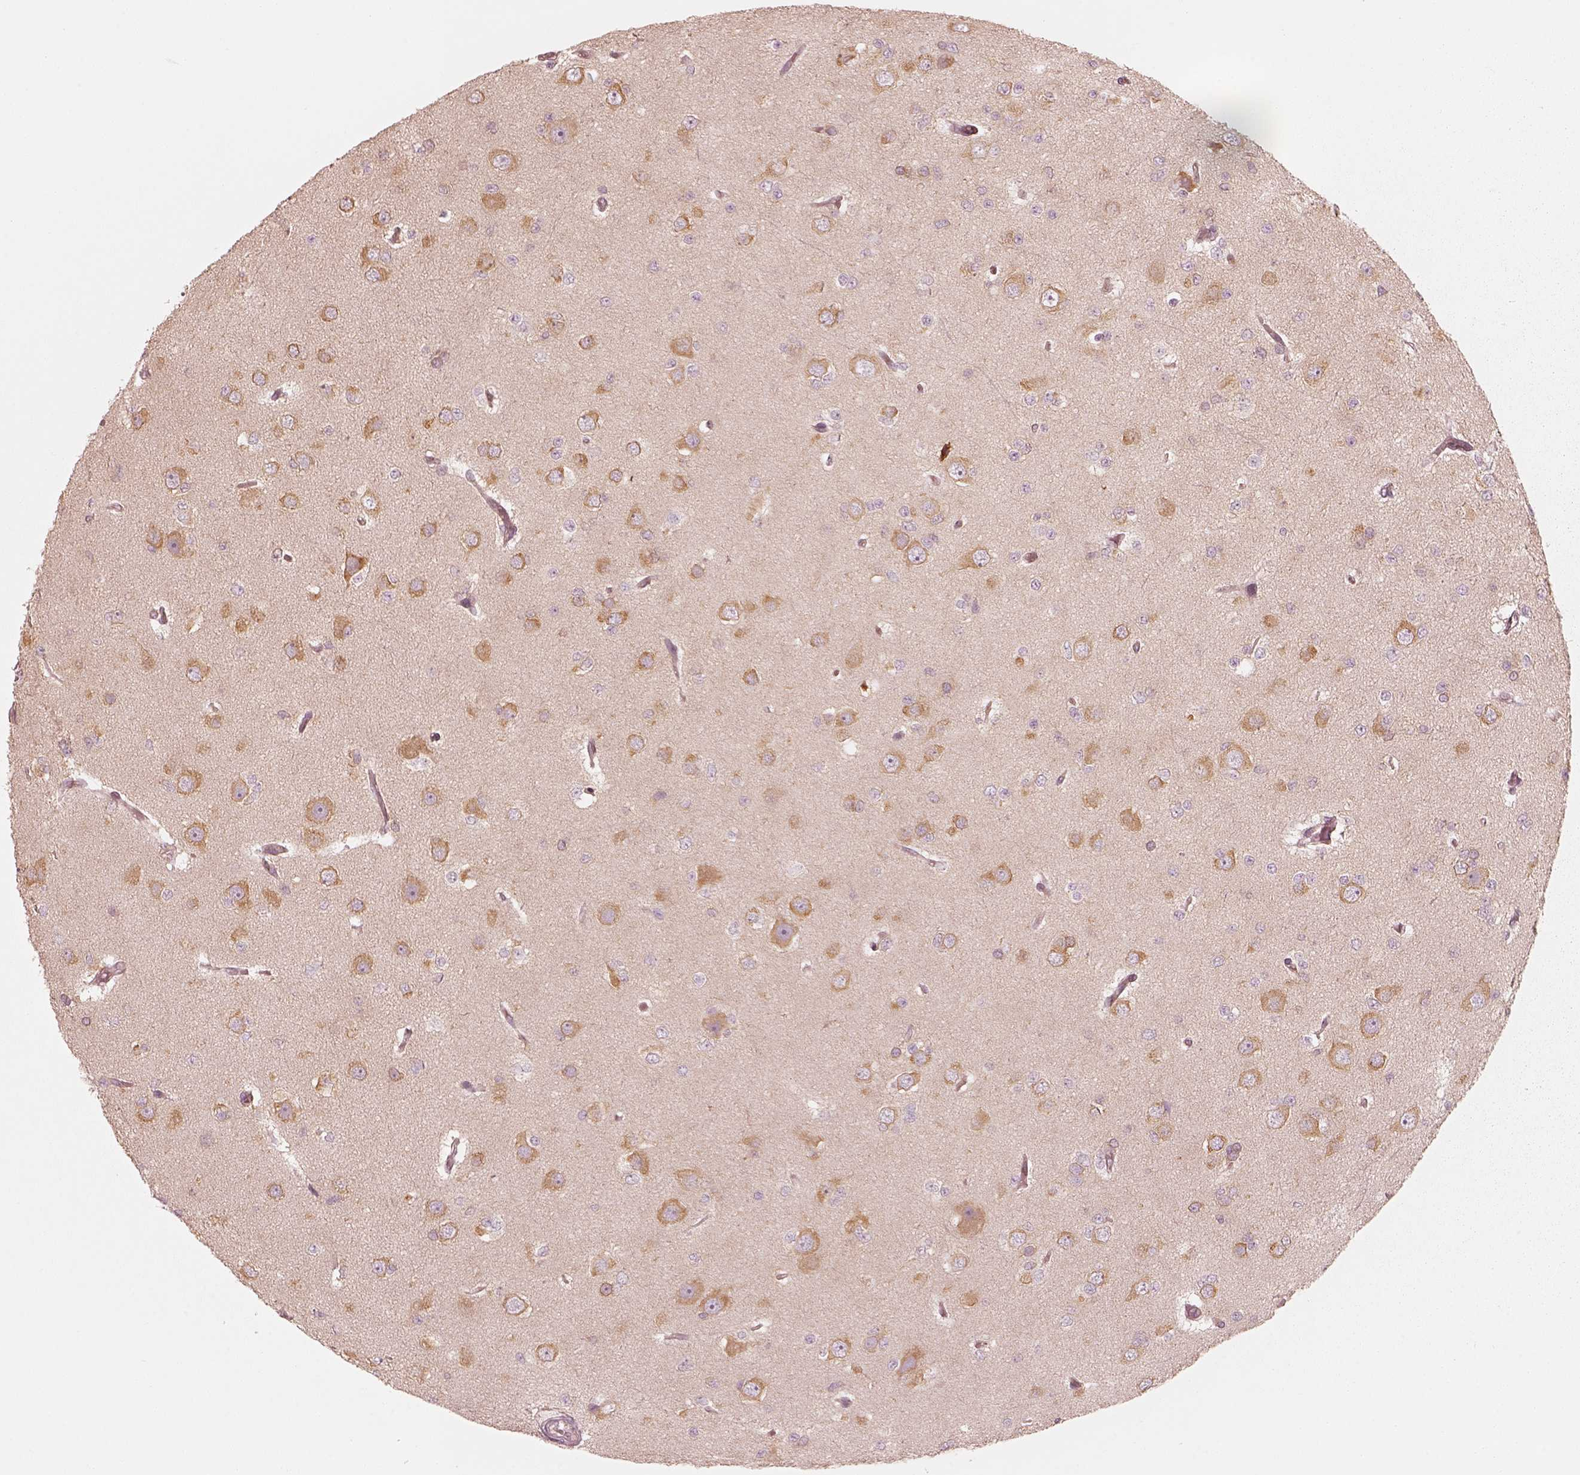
{"staining": {"intensity": "moderate", "quantity": ">75%", "location": "cytoplasmic/membranous"}, "tissue": "glioma", "cell_type": "Tumor cells", "image_type": "cancer", "snomed": [{"axis": "morphology", "description": "Glioma, malignant, Low grade"}, {"axis": "topography", "description": "Brain"}], "caption": "Low-grade glioma (malignant) tissue exhibits moderate cytoplasmic/membranous positivity in approximately >75% of tumor cells The protein of interest is shown in brown color, while the nuclei are stained blue.", "gene": "CNOT2", "patient": {"sex": "male", "age": 27}}